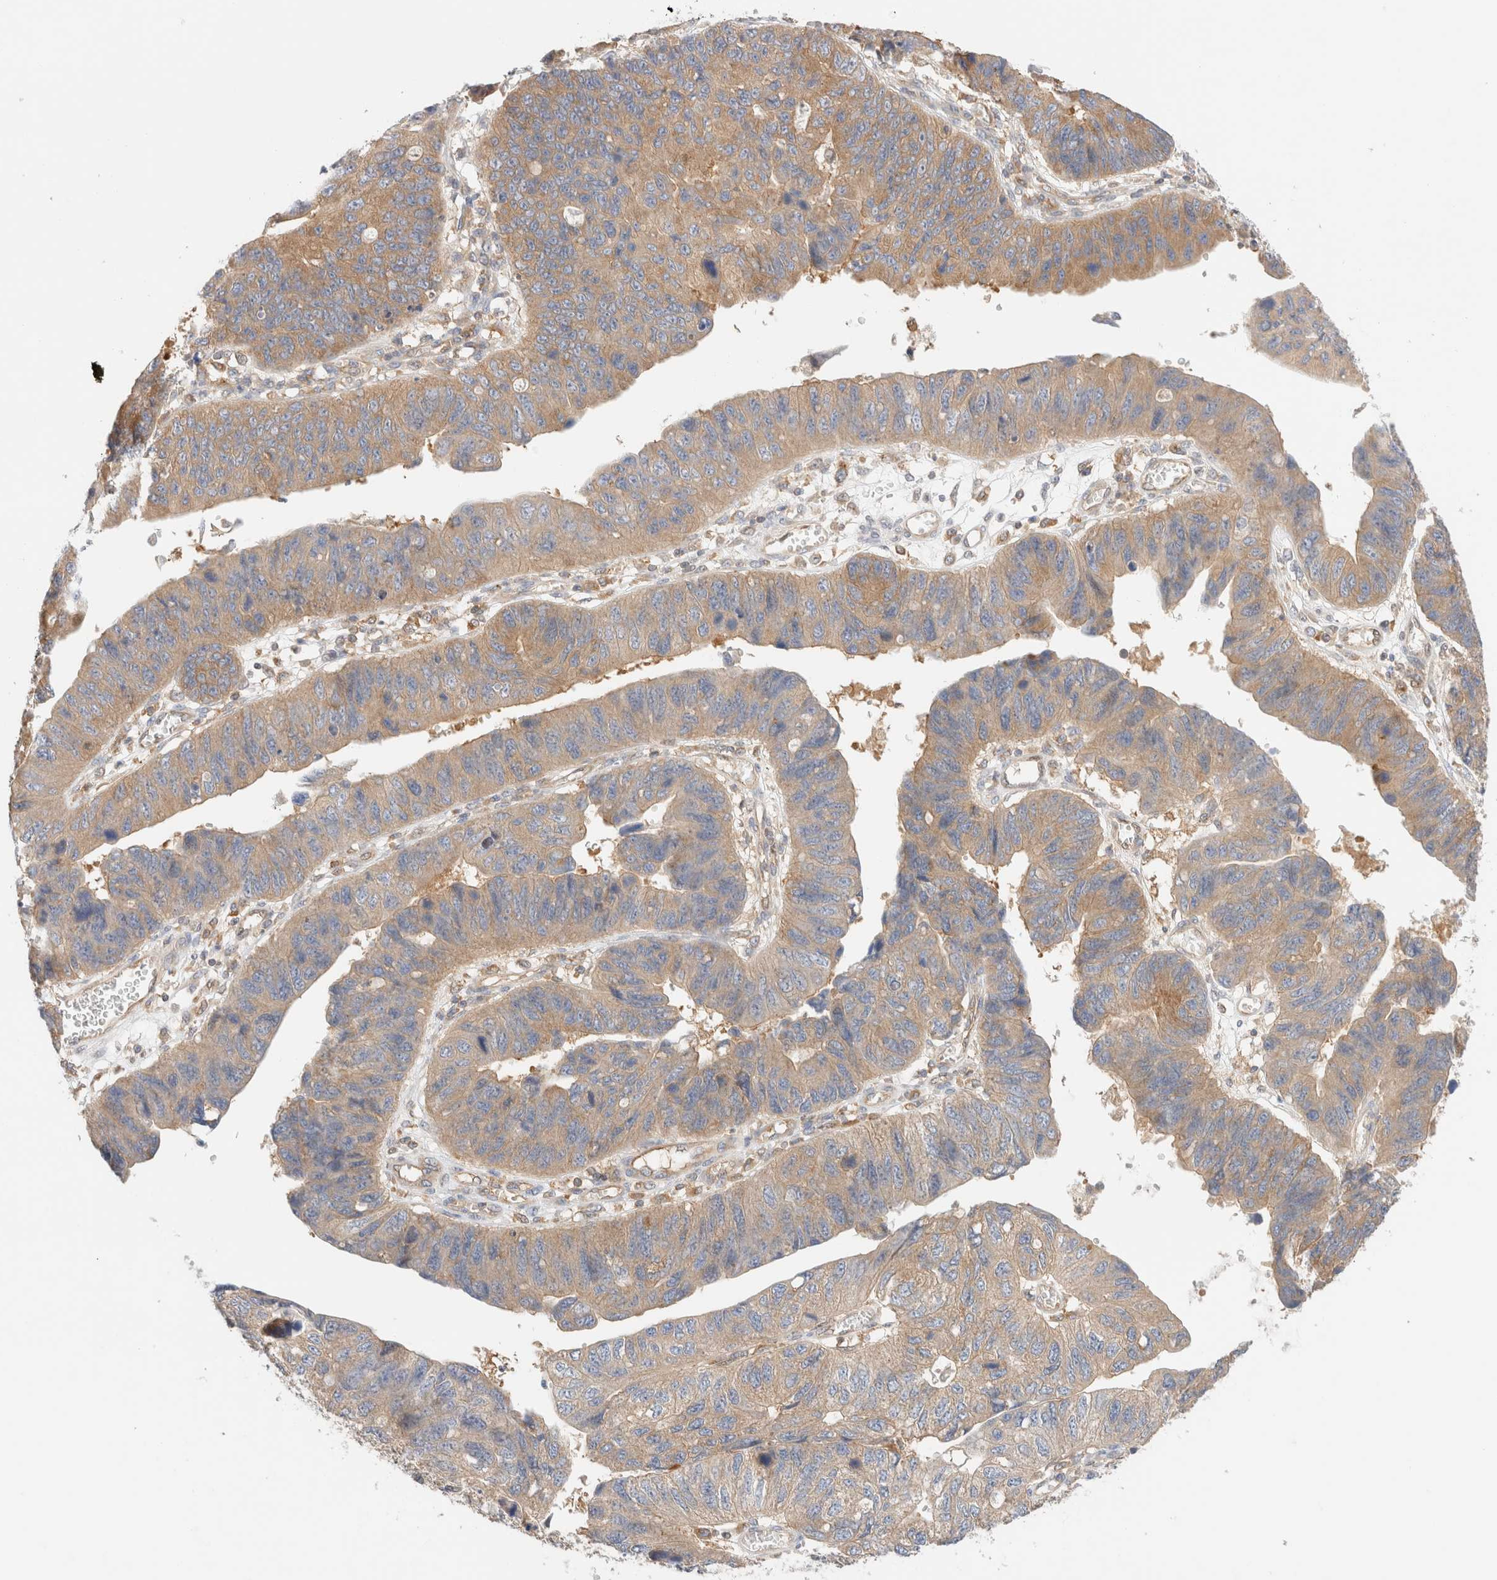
{"staining": {"intensity": "weak", "quantity": ">75%", "location": "cytoplasmic/membranous"}, "tissue": "stomach cancer", "cell_type": "Tumor cells", "image_type": "cancer", "snomed": [{"axis": "morphology", "description": "Adenocarcinoma, NOS"}, {"axis": "topography", "description": "Stomach"}], "caption": "This is an image of IHC staining of stomach cancer (adenocarcinoma), which shows weak expression in the cytoplasmic/membranous of tumor cells.", "gene": "RABEP1", "patient": {"sex": "male", "age": 59}}